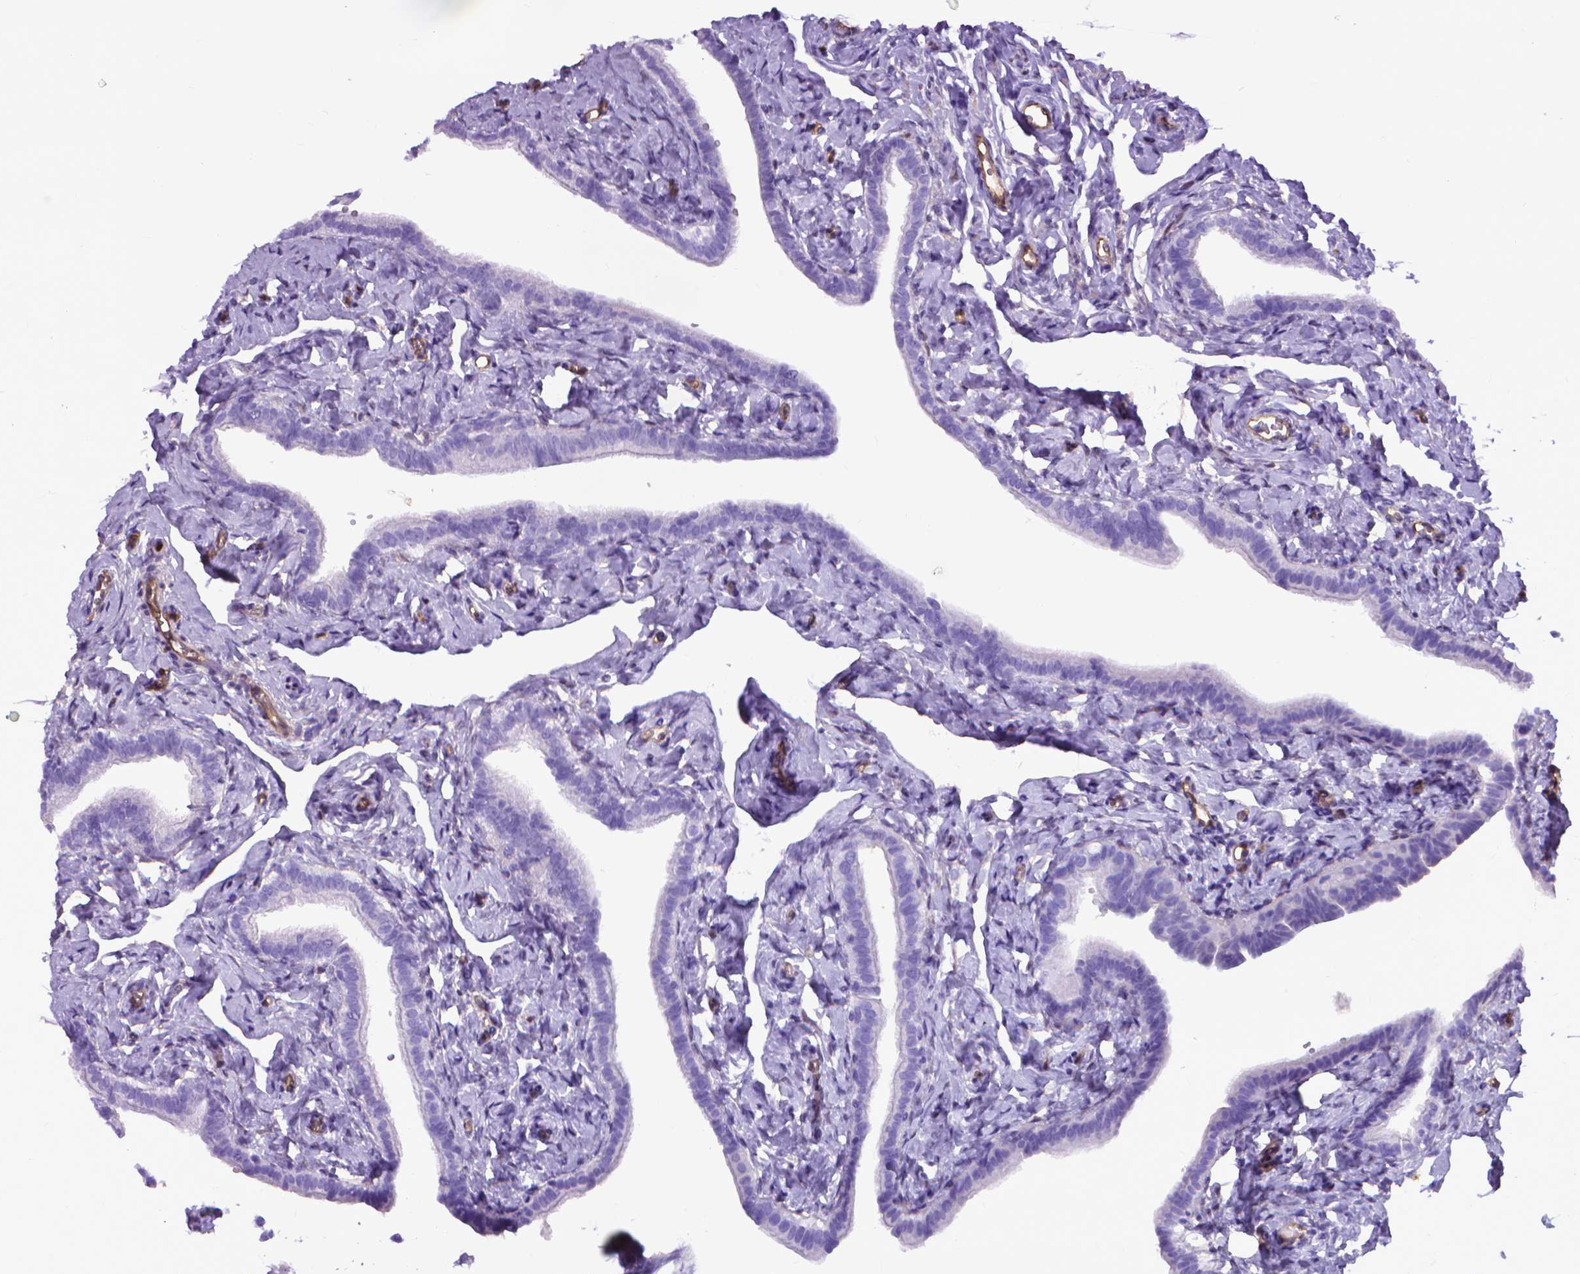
{"staining": {"intensity": "negative", "quantity": "none", "location": "none"}, "tissue": "fallopian tube", "cell_type": "Glandular cells", "image_type": "normal", "snomed": [{"axis": "morphology", "description": "Normal tissue, NOS"}, {"axis": "topography", "description": "Fallopian tube"}], "caption": "This photomicrograph is of benign fallopian tube stained with immunohistochemistry to label a protein in brown with the nuclei are counter-stained blue. There is no staining in glandular cells.", "gene": "CLIC4", "patient": {"sex": "female", "age": 41}}